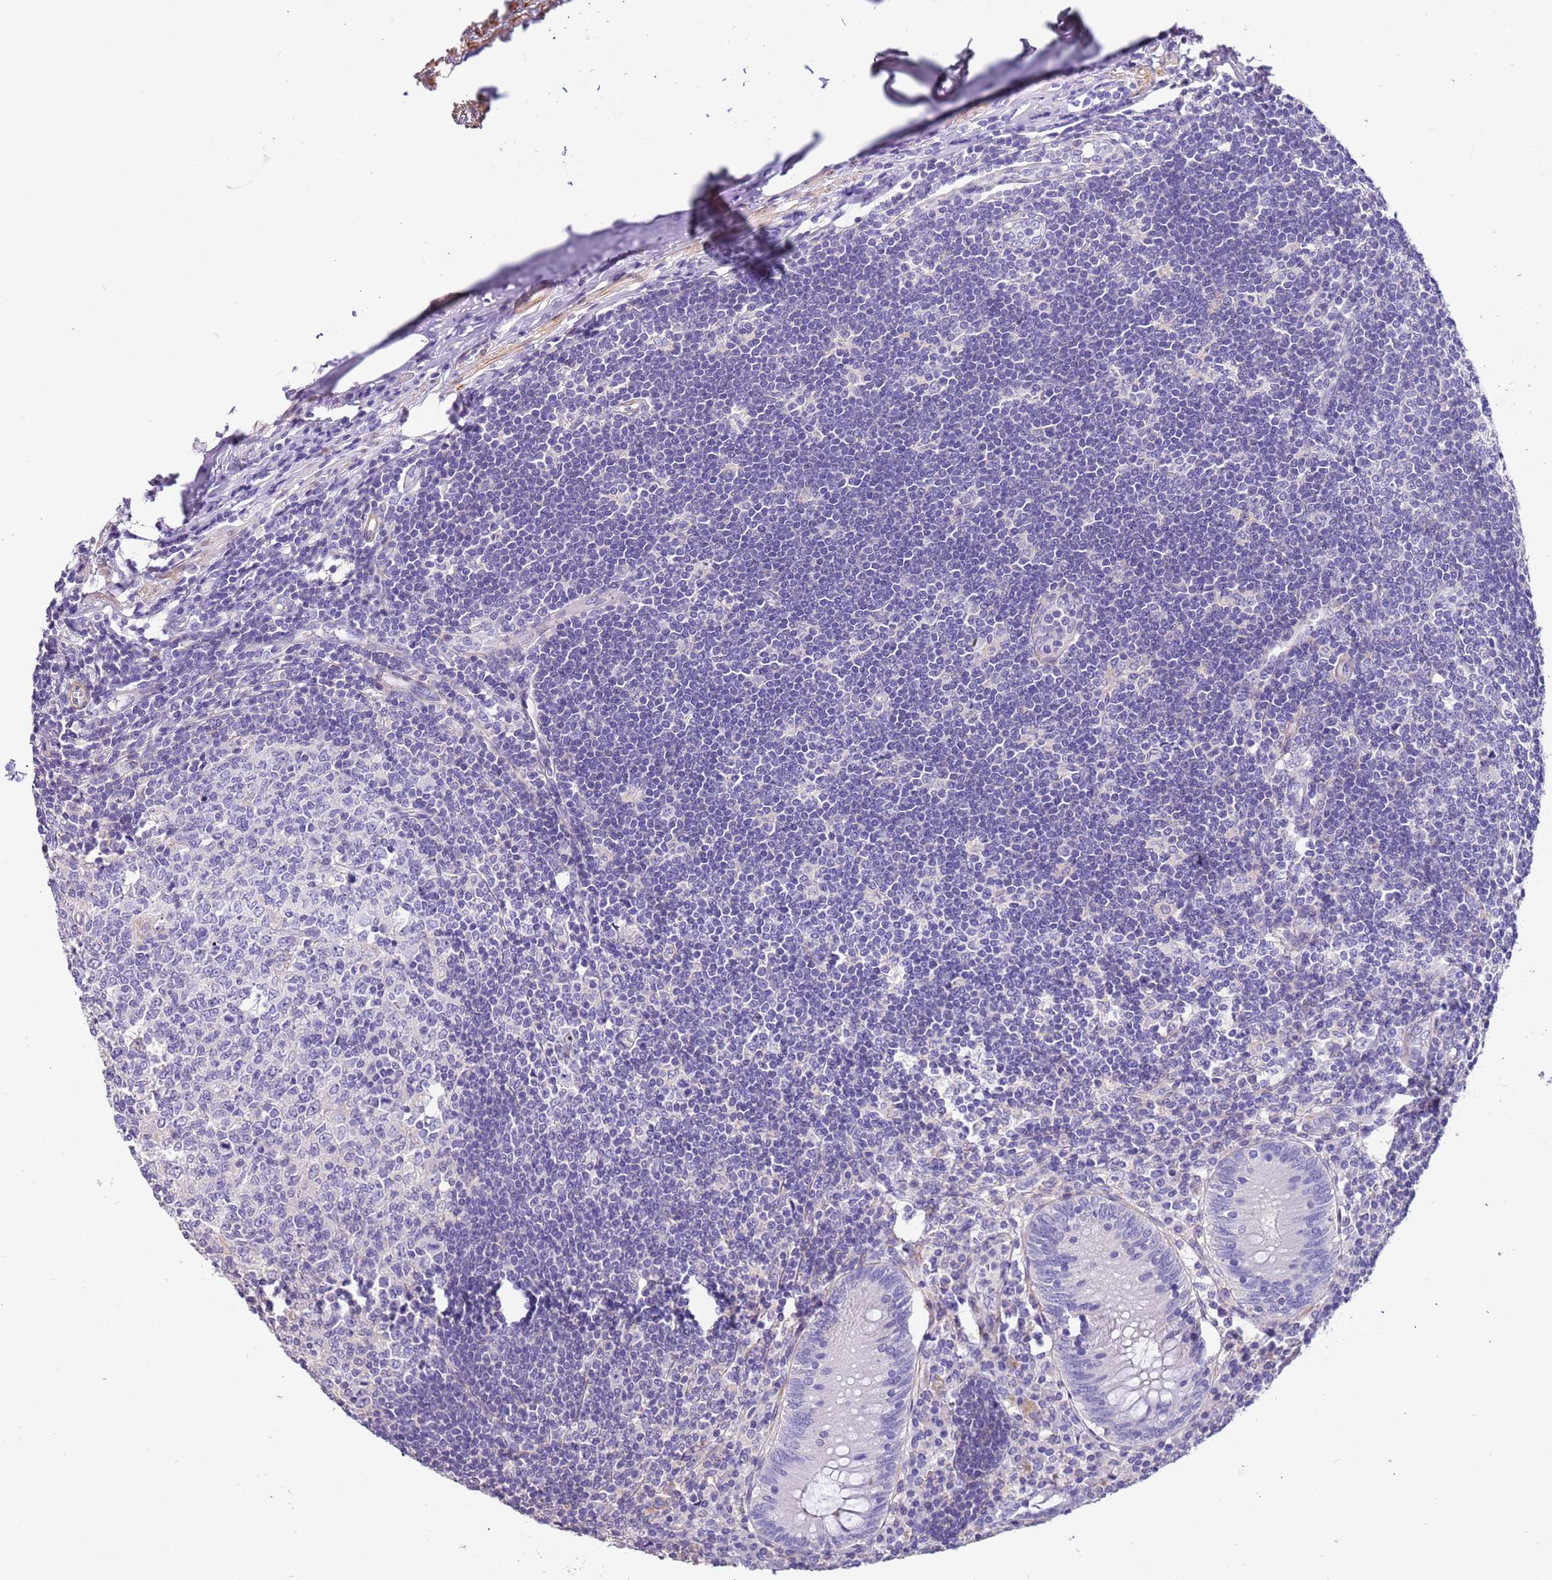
{"staining": {"intensity": "negative", "quantity": "none", "location": "none"}, "tissue": "appendix", "cell_type": "Glandular cells", "image_type": "normal", "snomed": [{"axis": "morphology", "description": "Normal tissue, NOS"}, {"axis": "topography", "description": "Appendix"}], "caption": "A high-resolution image shows immunohistochemistry (IHC) staining of unremarkable appendix, which shows no significant positivity in glandular cells.", "gene": "PCGF2", "patient": {"sex": "female", "age": 54}}